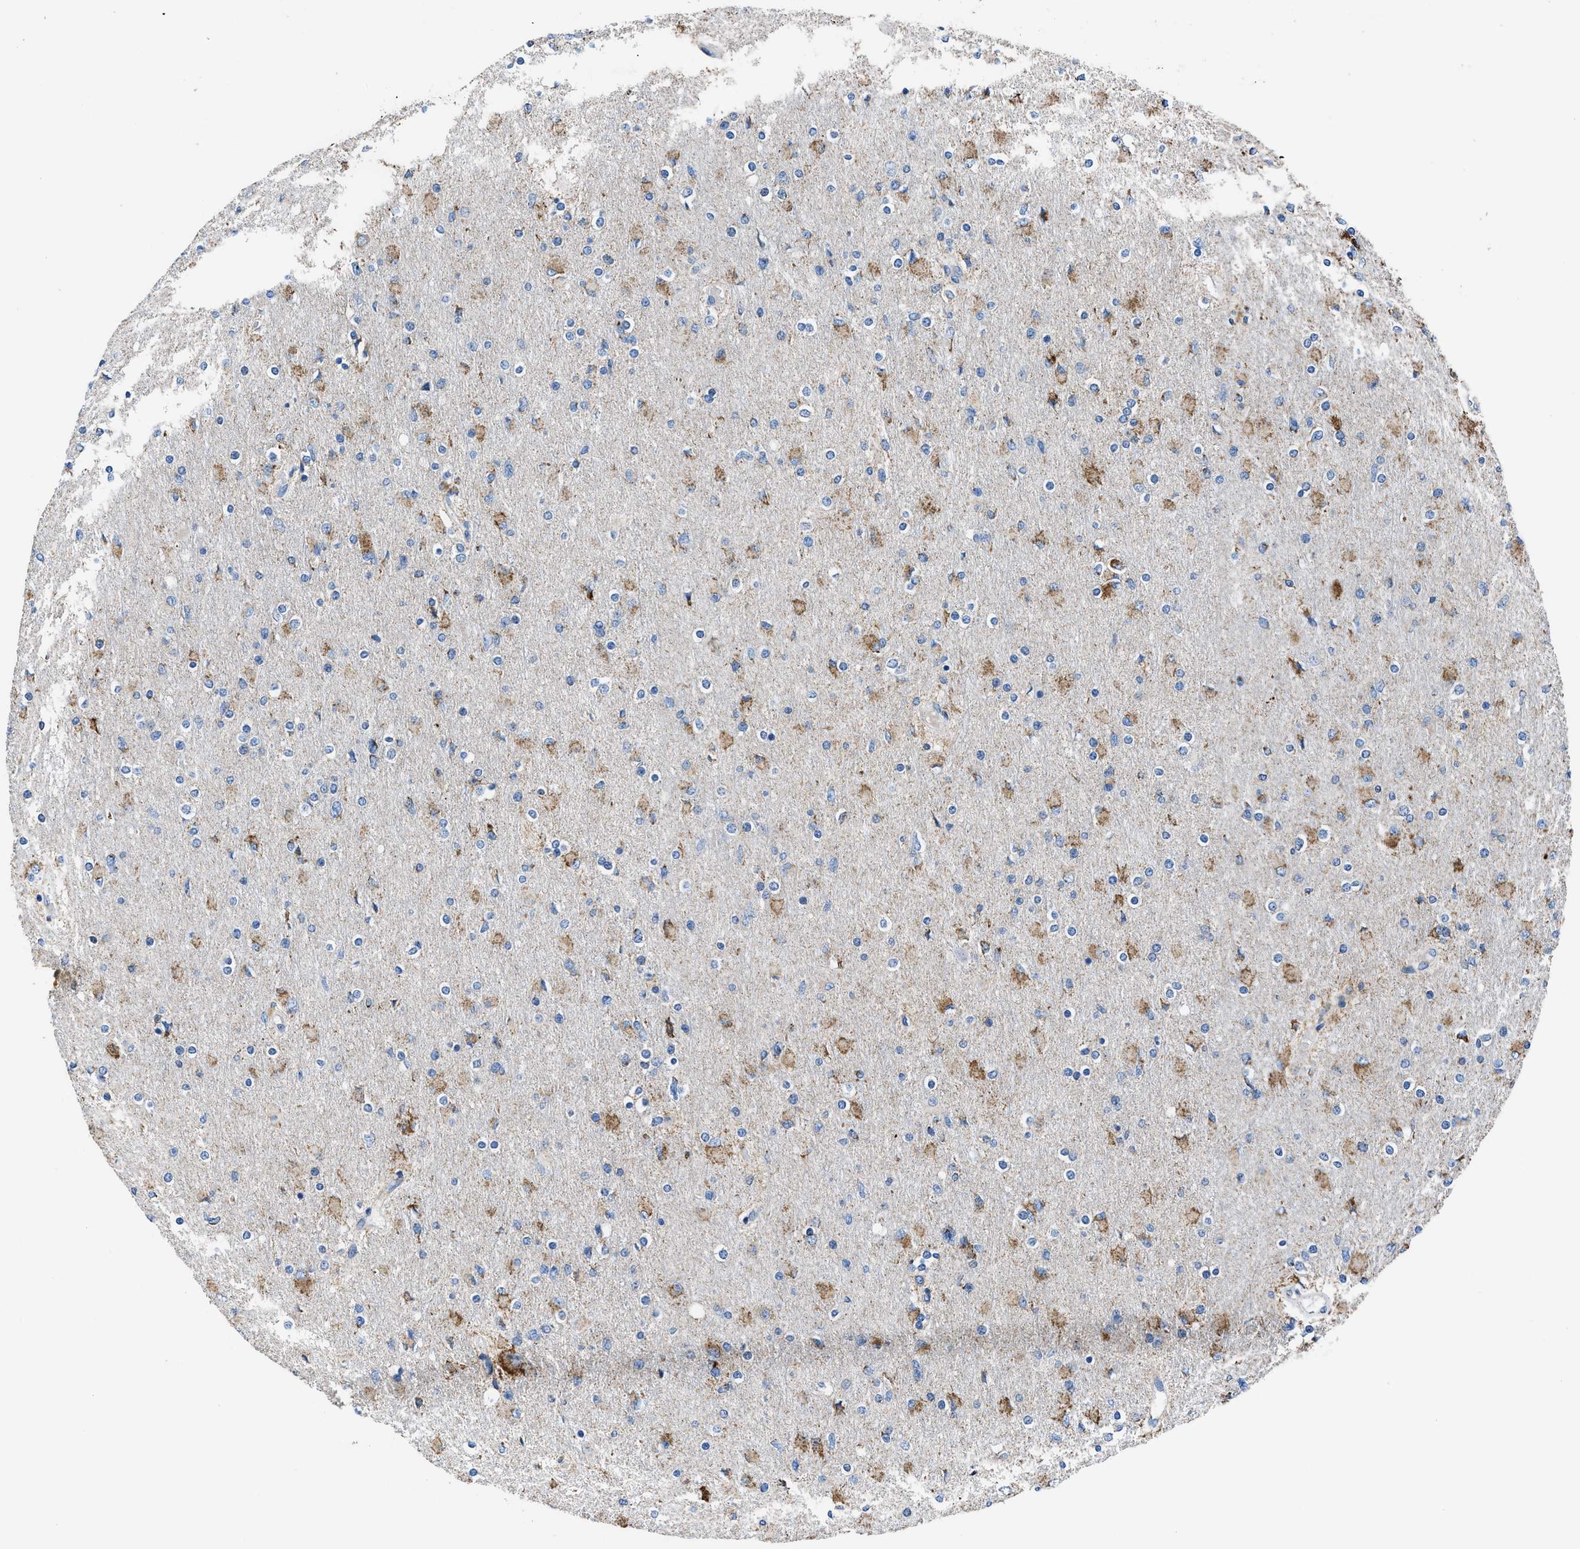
{"staining": {"intensity": "weak", "quantity": "25%-75%", "location": "cytoplasmic/membranous"}, "tissue": "glioma", "cell_type": "Tumor cells", "image_type": "cancer", "snomed": [{"axis": "morphology", "description": "Glioma, malignant, High grade"}, {"axis": "topography", "description": "Cerebral cortex"}], "caption": "This is an image of immunohistochemistry (IHC) staining of malignant glioma (high-grade), which shows weak expression in the cytoplasmic/membranous of tumor cells.", "gene": "ZDHHC3", "patient": {"sex": "female", "age": 36}}